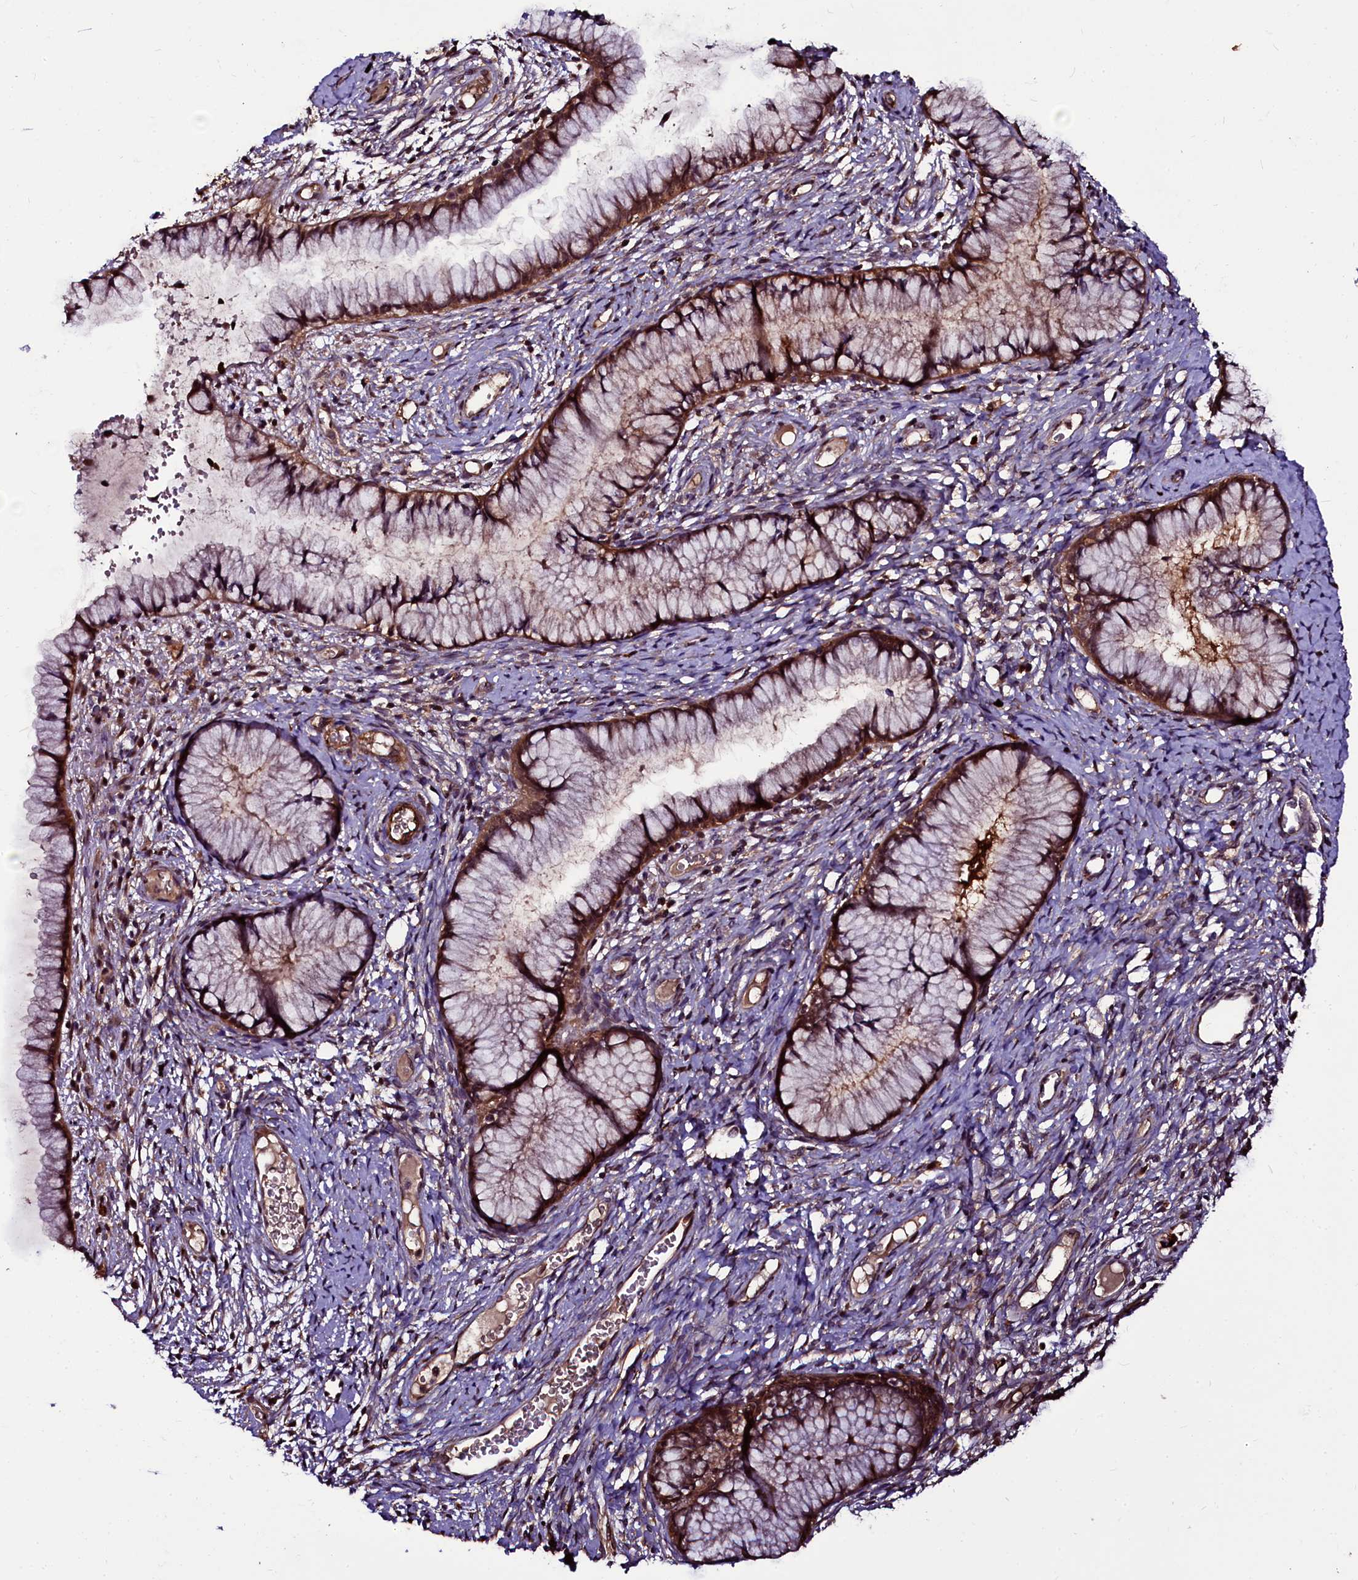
{"staining": {"intensity": "strong", "quantity": ">75%", "location": "cytoplasmic/membranous,nuclear"}, "tissue": "cervix", "cell_type": "Glandular cells", "image_type": "normal", "snomed": [{"axis": "morphology", "description": "Normal tissue, NOS"}, {"axis": "topography", "description": "Cervix"}], "caption": "A high amount of strong cytoplasmic/membranous,nuclear staining is seen in approximately >75% of glandular cells in normal cervix. (DAB (3,3'-diaminobenzidine) = brown stain, brightfield microscopy at high magnification).", "gene": "N4BP1", "patient": {"sex": "female", "age": 42}}